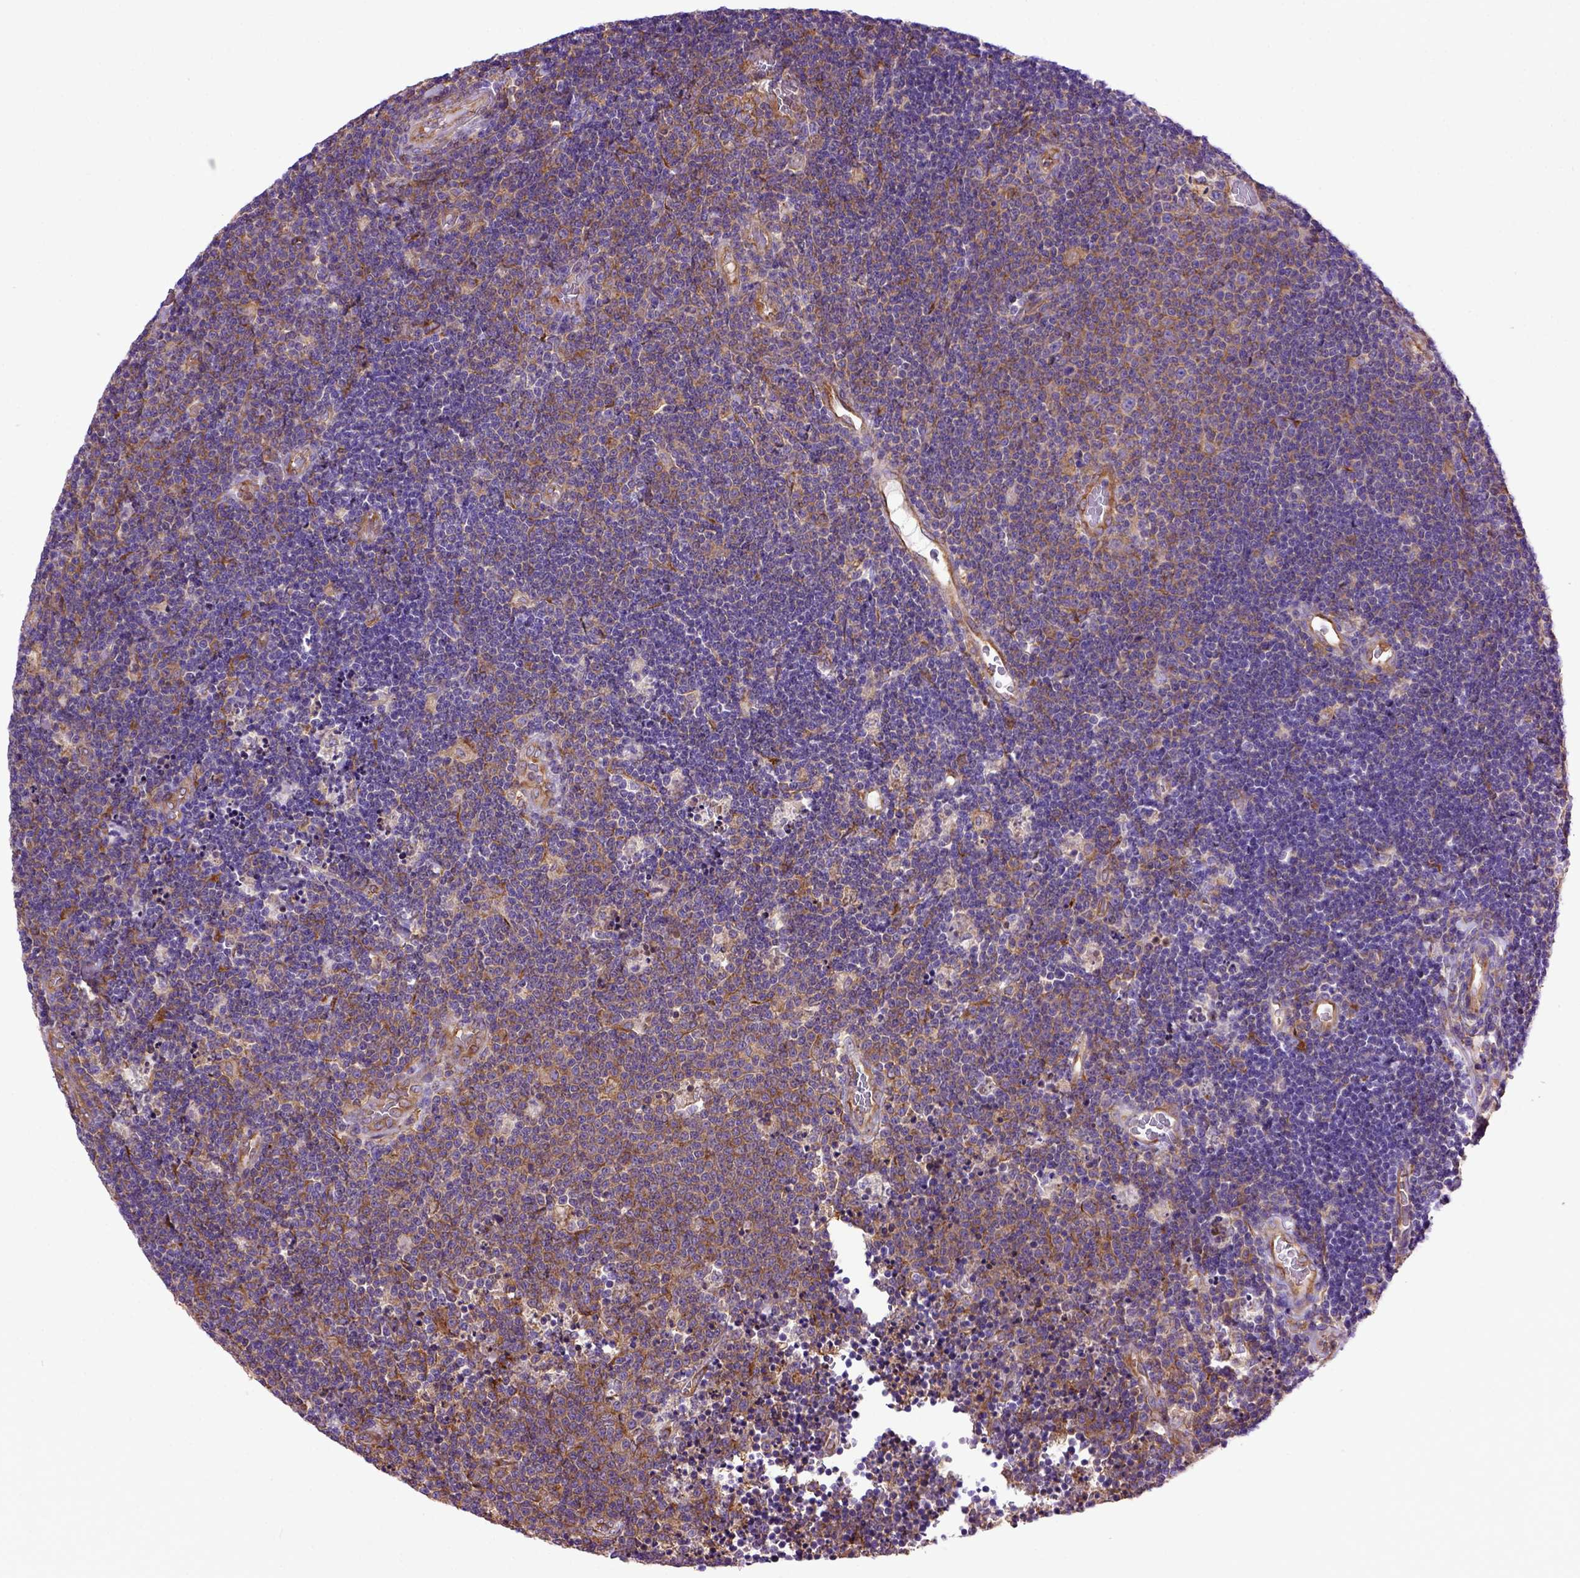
{"staining": {"intensity": "weak", "quantity": ">75%", "location": "cytoplasmic/membranous"}, "tissue": "lymphoma", "cell_type": "Tumor cells", "image_type": "cancer", "snomed": [{"axis": "morphology", "description": "Malignant lymphoma, non-Hodgkin's type, Low grade"}, {"axis": "topography", "description": "Brain"}], "caption": "DAB immunohistochemical staining of low-grade malignant lymphoma, non-Hodgkin's type reveals weak cytoplasmic/membranous protein staining in about >75% of tumor cells.", "gene": "MVP", "patient": {"sex": "female", "age": 66}}